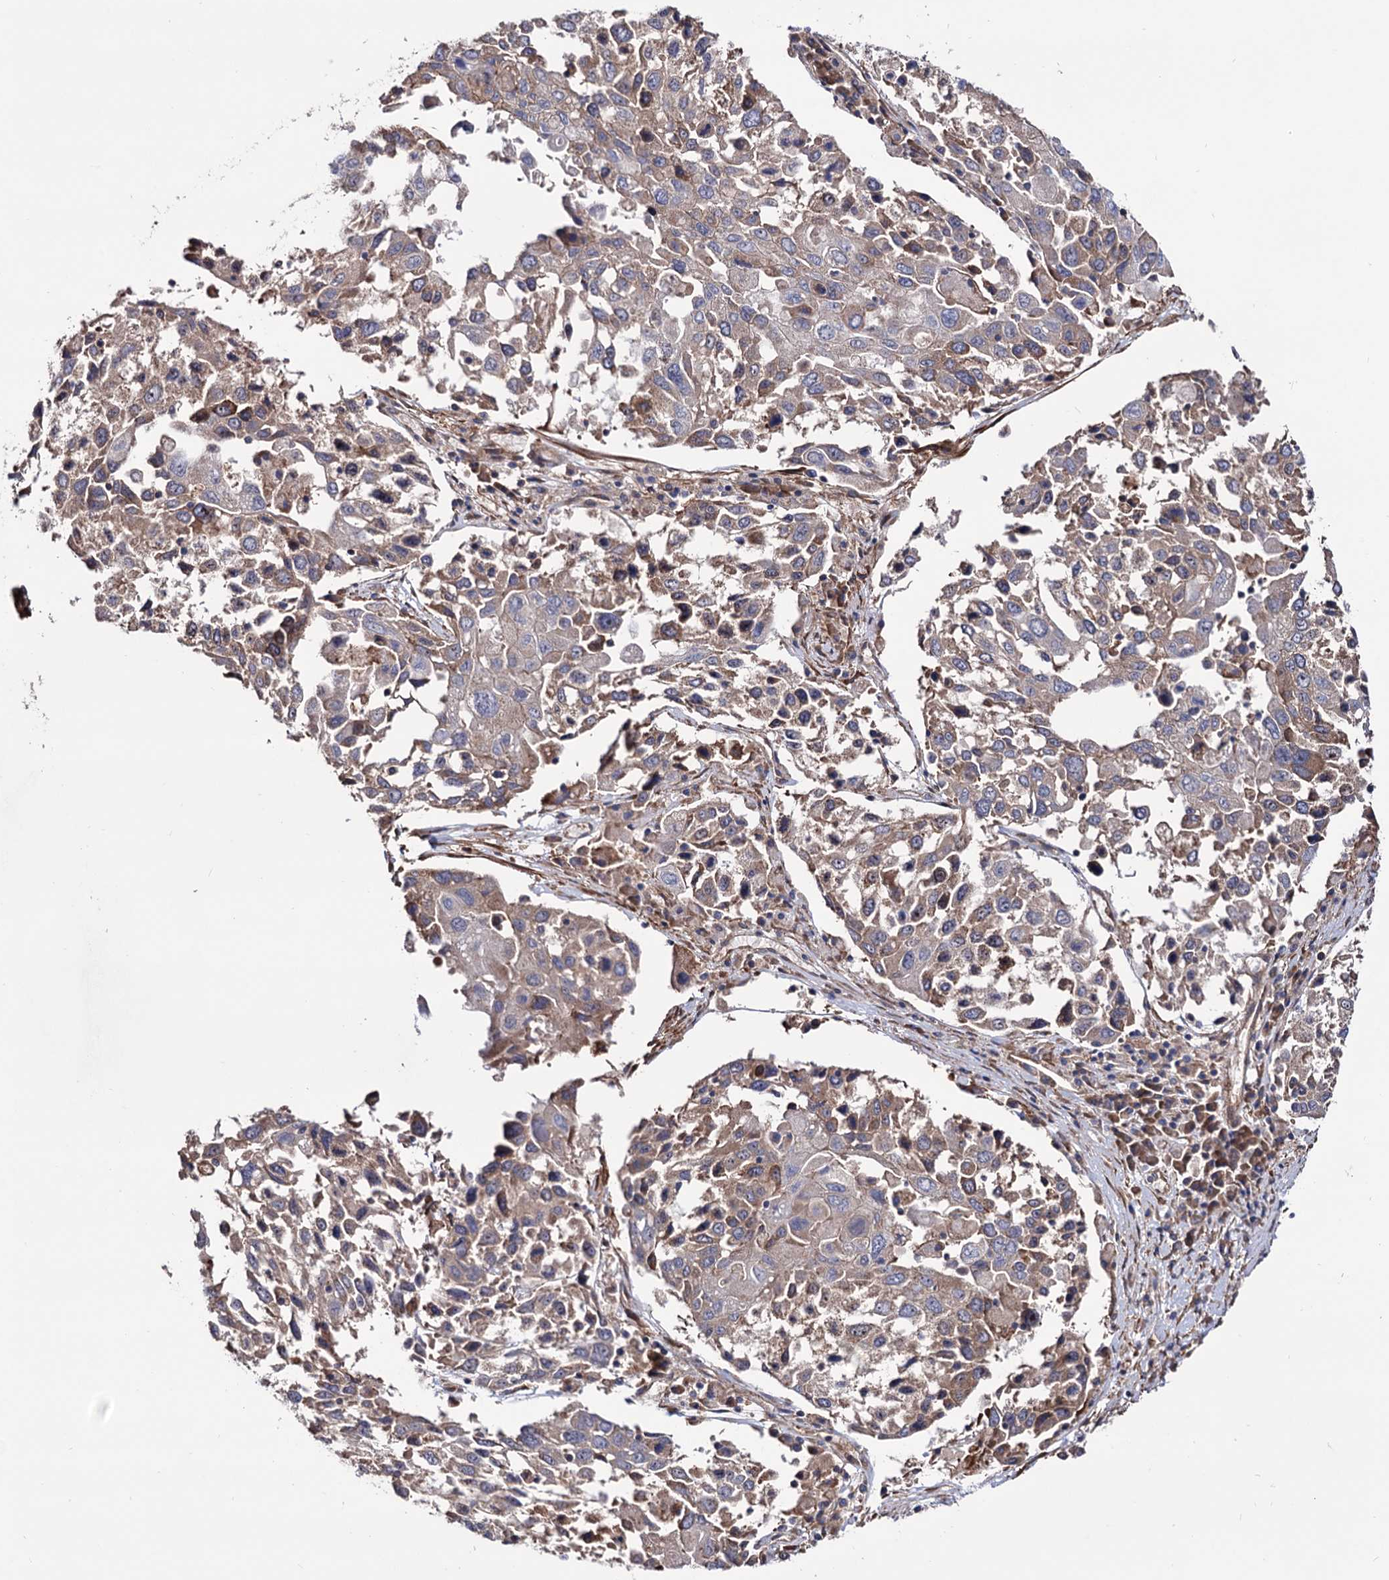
{"staining": {"intensity": "weak", "quantity": "25%-75%", "location": "cytoplasmic/membranous"}, "tissue": "lung cancer", "cell_type": "Tumor cells", "image_type": "cancer", "snomed": [{"axis": "morphology", "description": "Squamous cell carcinoma, NOS"}, {"axis": "topography", "description": "Lung"}], "caption": "Protein staining displays weak cytoplasmic/membranous staining in approximately 25%-75% of tumor cells in squamous cell carcinoma (lung).", "gene": "FERMT2", "patient": {"sex": "male", "age": 65}}